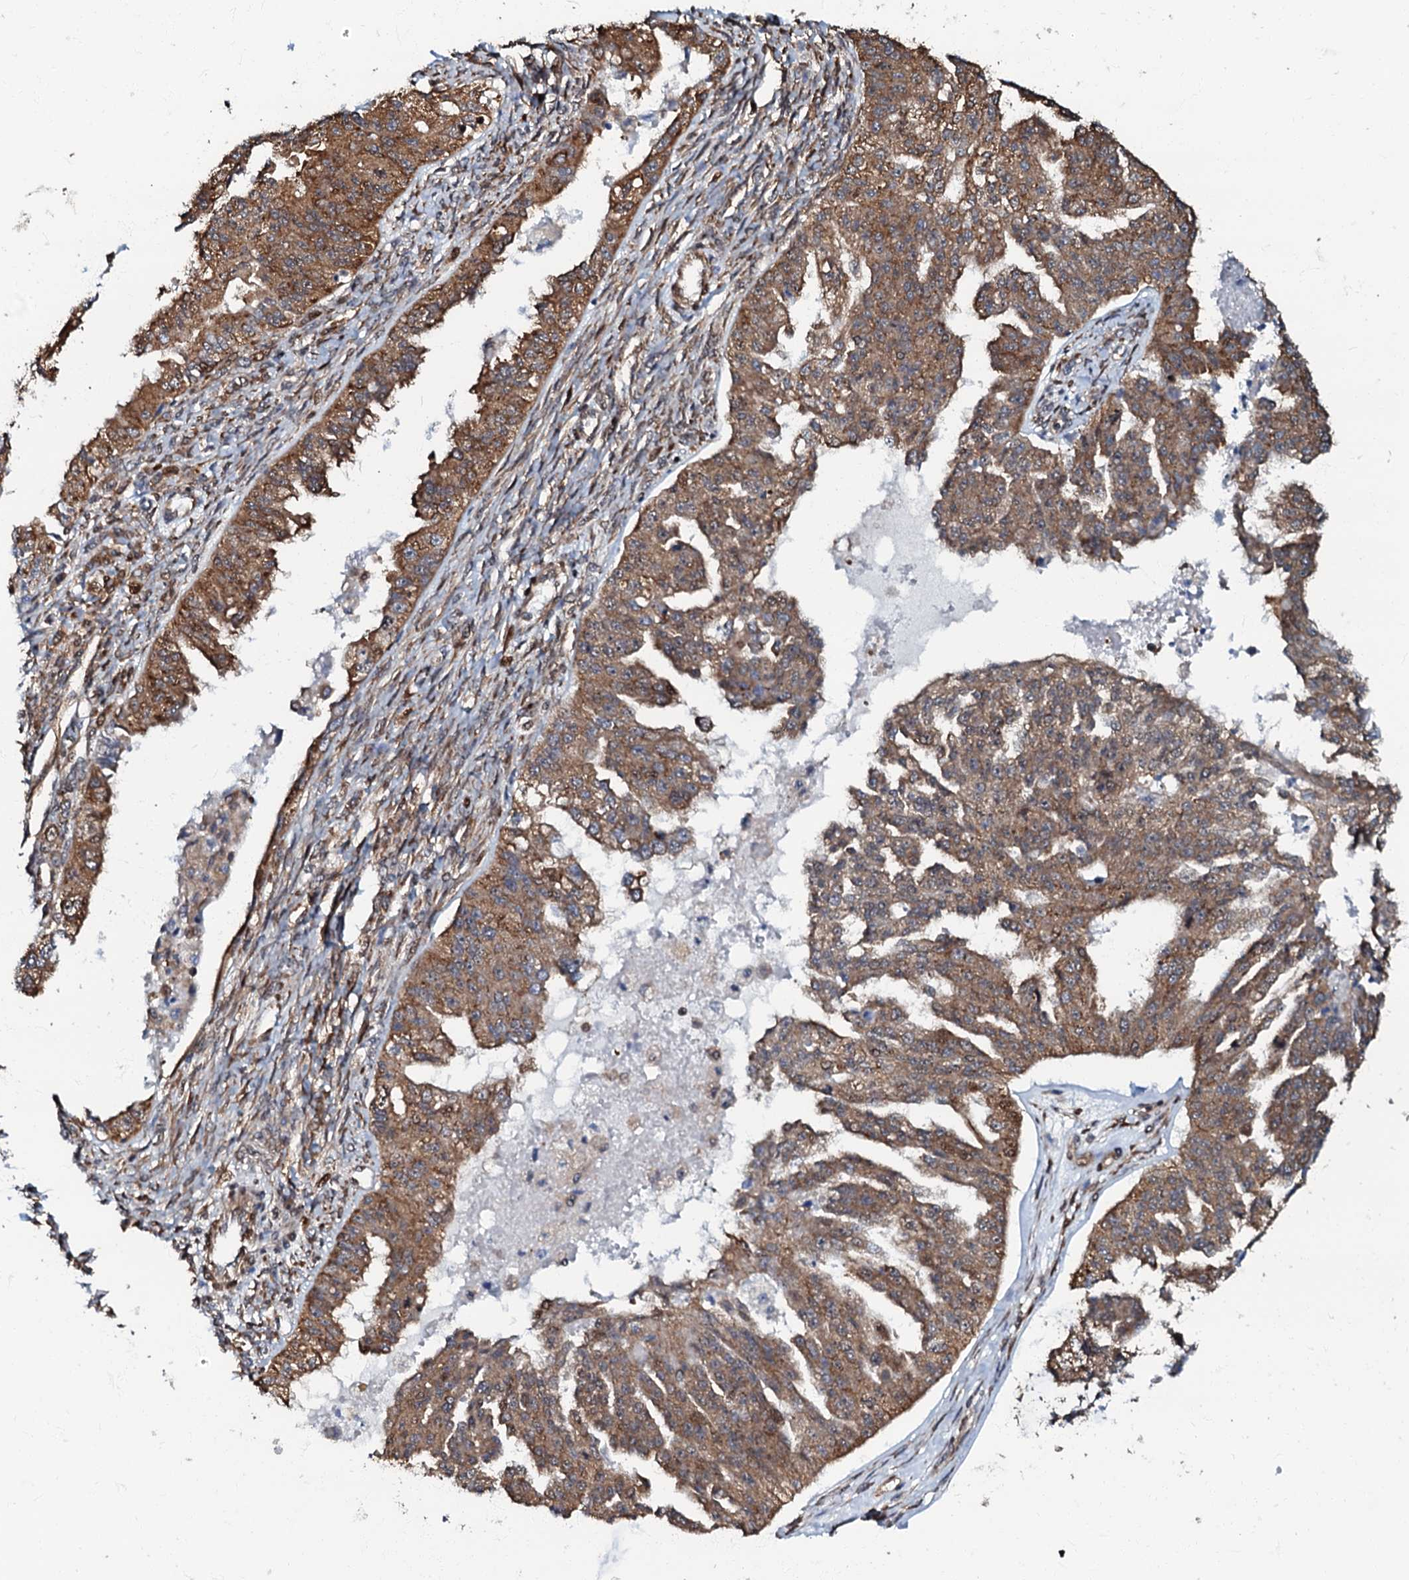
{"staining": {"intensity": "moderate", "quantity": ">75%", "location": "cytoplasmic/membranous"}, "tissue": "ovarian cancer", "cell_type": "Tumor cells", "image_type": "cancer", "snomed": [{"axis": "morphology", "description": "Cystadenocarcinoma, serous, NOS"}, {"axis": "topography", "description": "Ovary"}], "caption": "Ovarian cancer (serous cystadenocarcinoma) tissue shows moderate cytoplasmic/membranous staining in approximately >75% of tumor cells, visualized by immunohistochemistry.", "gene": "OSBP", "patient": {"sex": "female", "age": 58}}